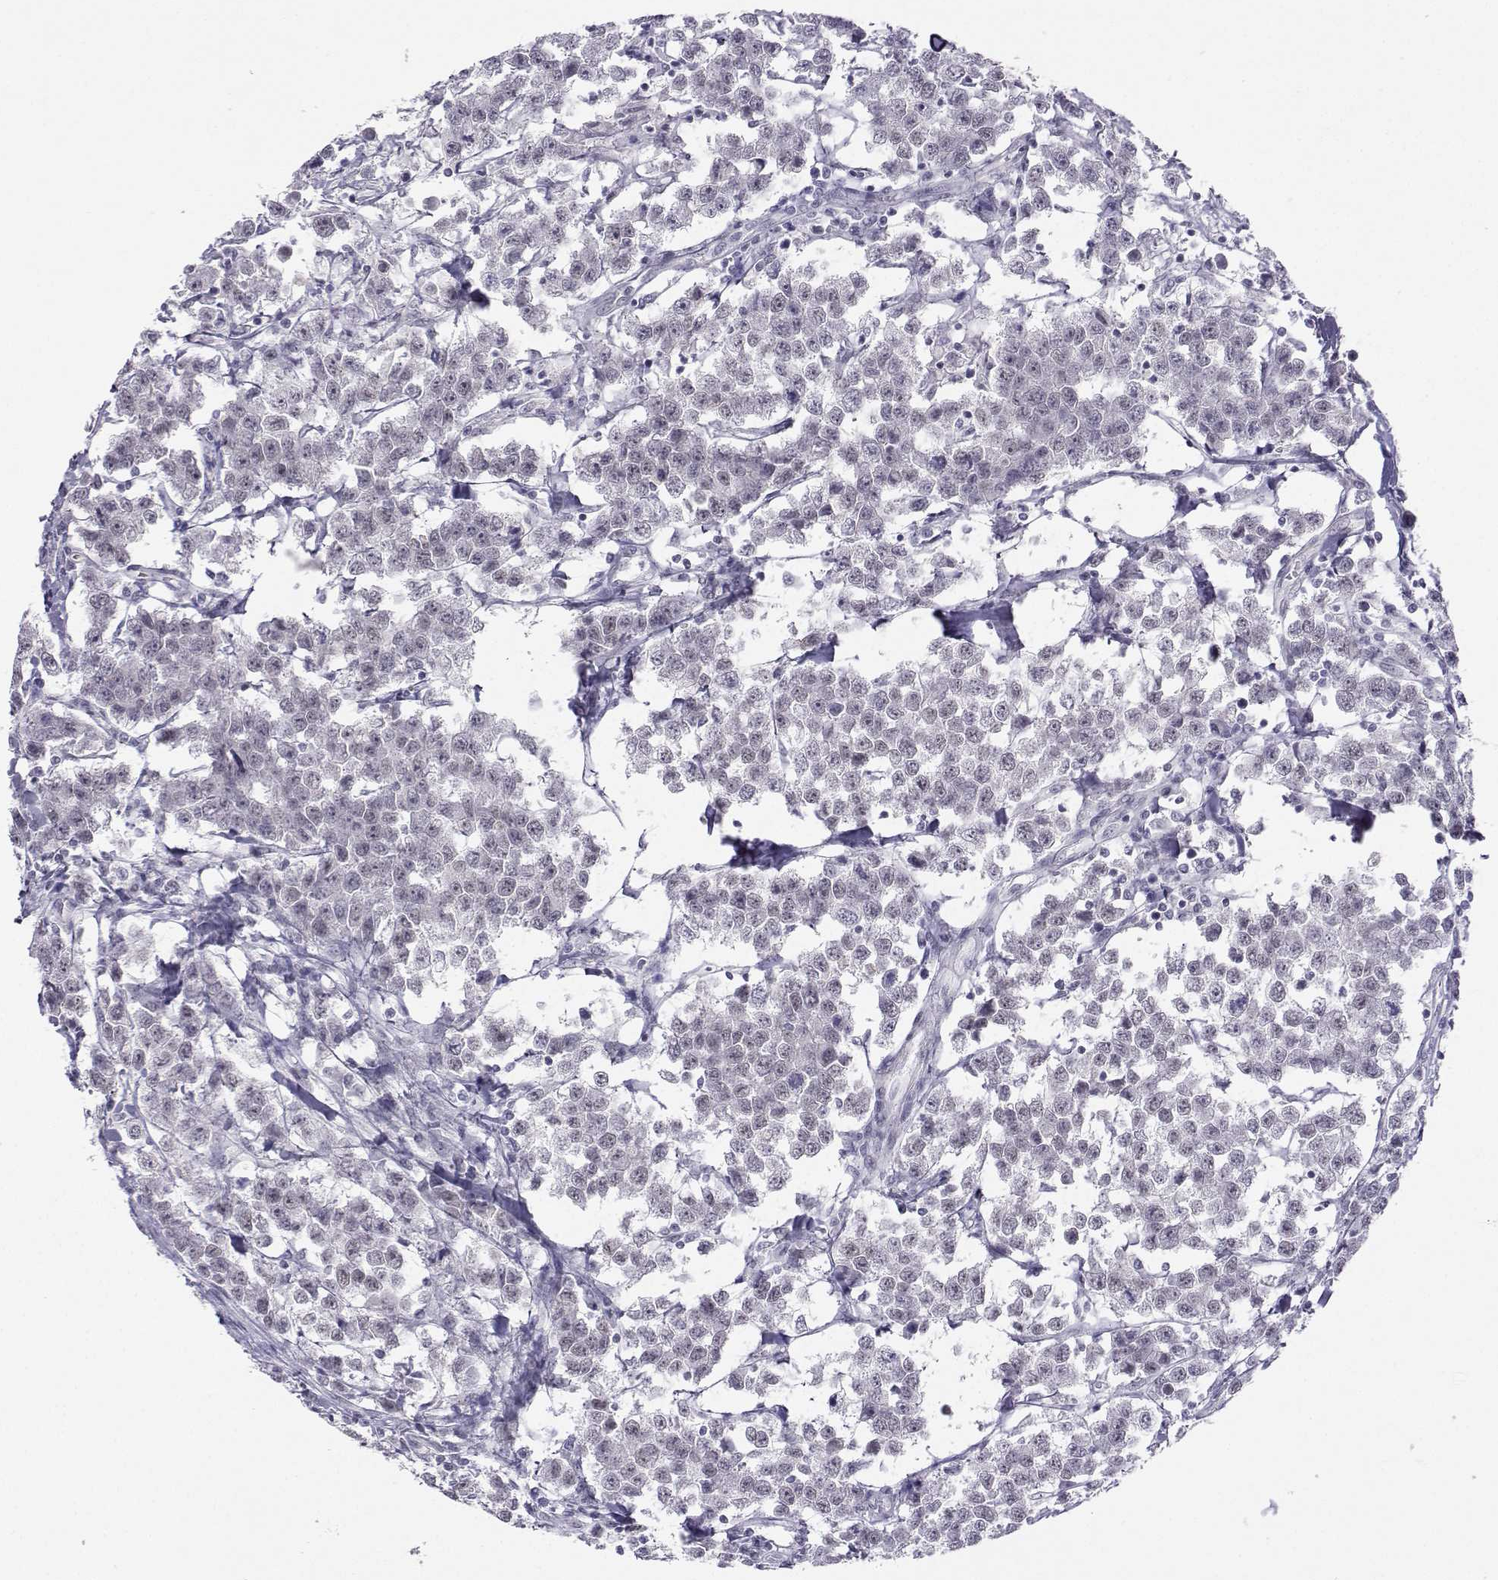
{"staining": {"intensity": "negative", "quantity": "none", "location": "none"}, "tissue": "testis cancer", "cell_type": "Tumor cells", "image_type": "cancer", "snomed": [{"axis": "morphology", "description": "Seminoma, NOS"}, {"axis": "topography", "description": "Testis"}], "caption": "Seminoma (testis) stained for a protein using immunohistochemistry (IHC) demonstrates no expression tumor cells.", "gene": "MED26", "patient": {"sex": "male", "age": 59}}